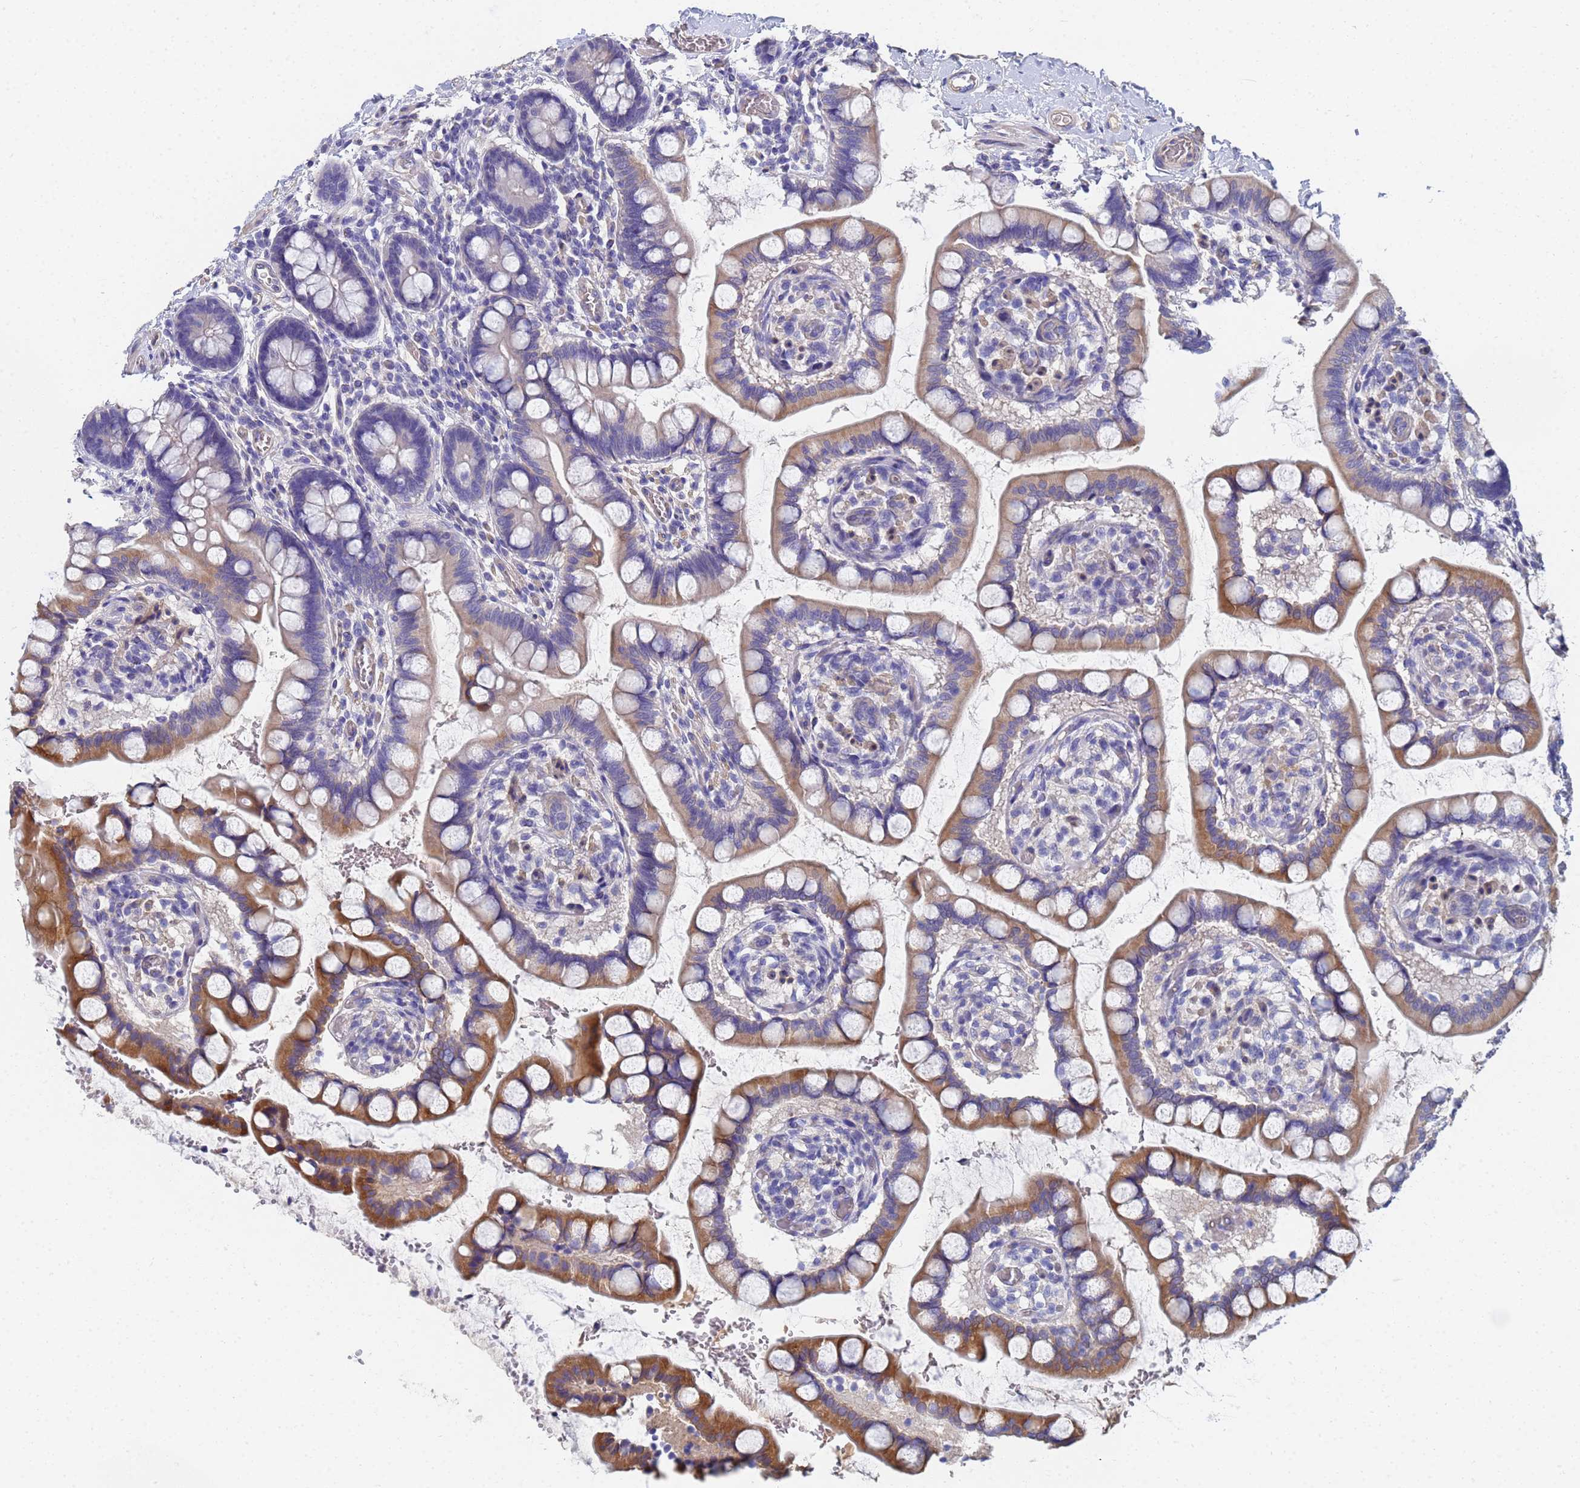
{"staining": {"intensity": "moderate", "quantity": "25%-75%", "location": "cytoplasmic/membranous"}, "tissue": "small intestine", "cell_type": "Glandular cells", "image_type": "normal", "snomed": [{"axis": "morphology", "description": "Normal tissue, NOS"}, {"axis": "topography", "description": "Small intestine"}], "caption": "Protein staining of unremarkable small intestine reveals moderate cytoplasmic/membranous positivity in approximately 25%-75% of glandular cells.", "gene": "LBX2", "patient": {"sex": "male", "age": 52}}